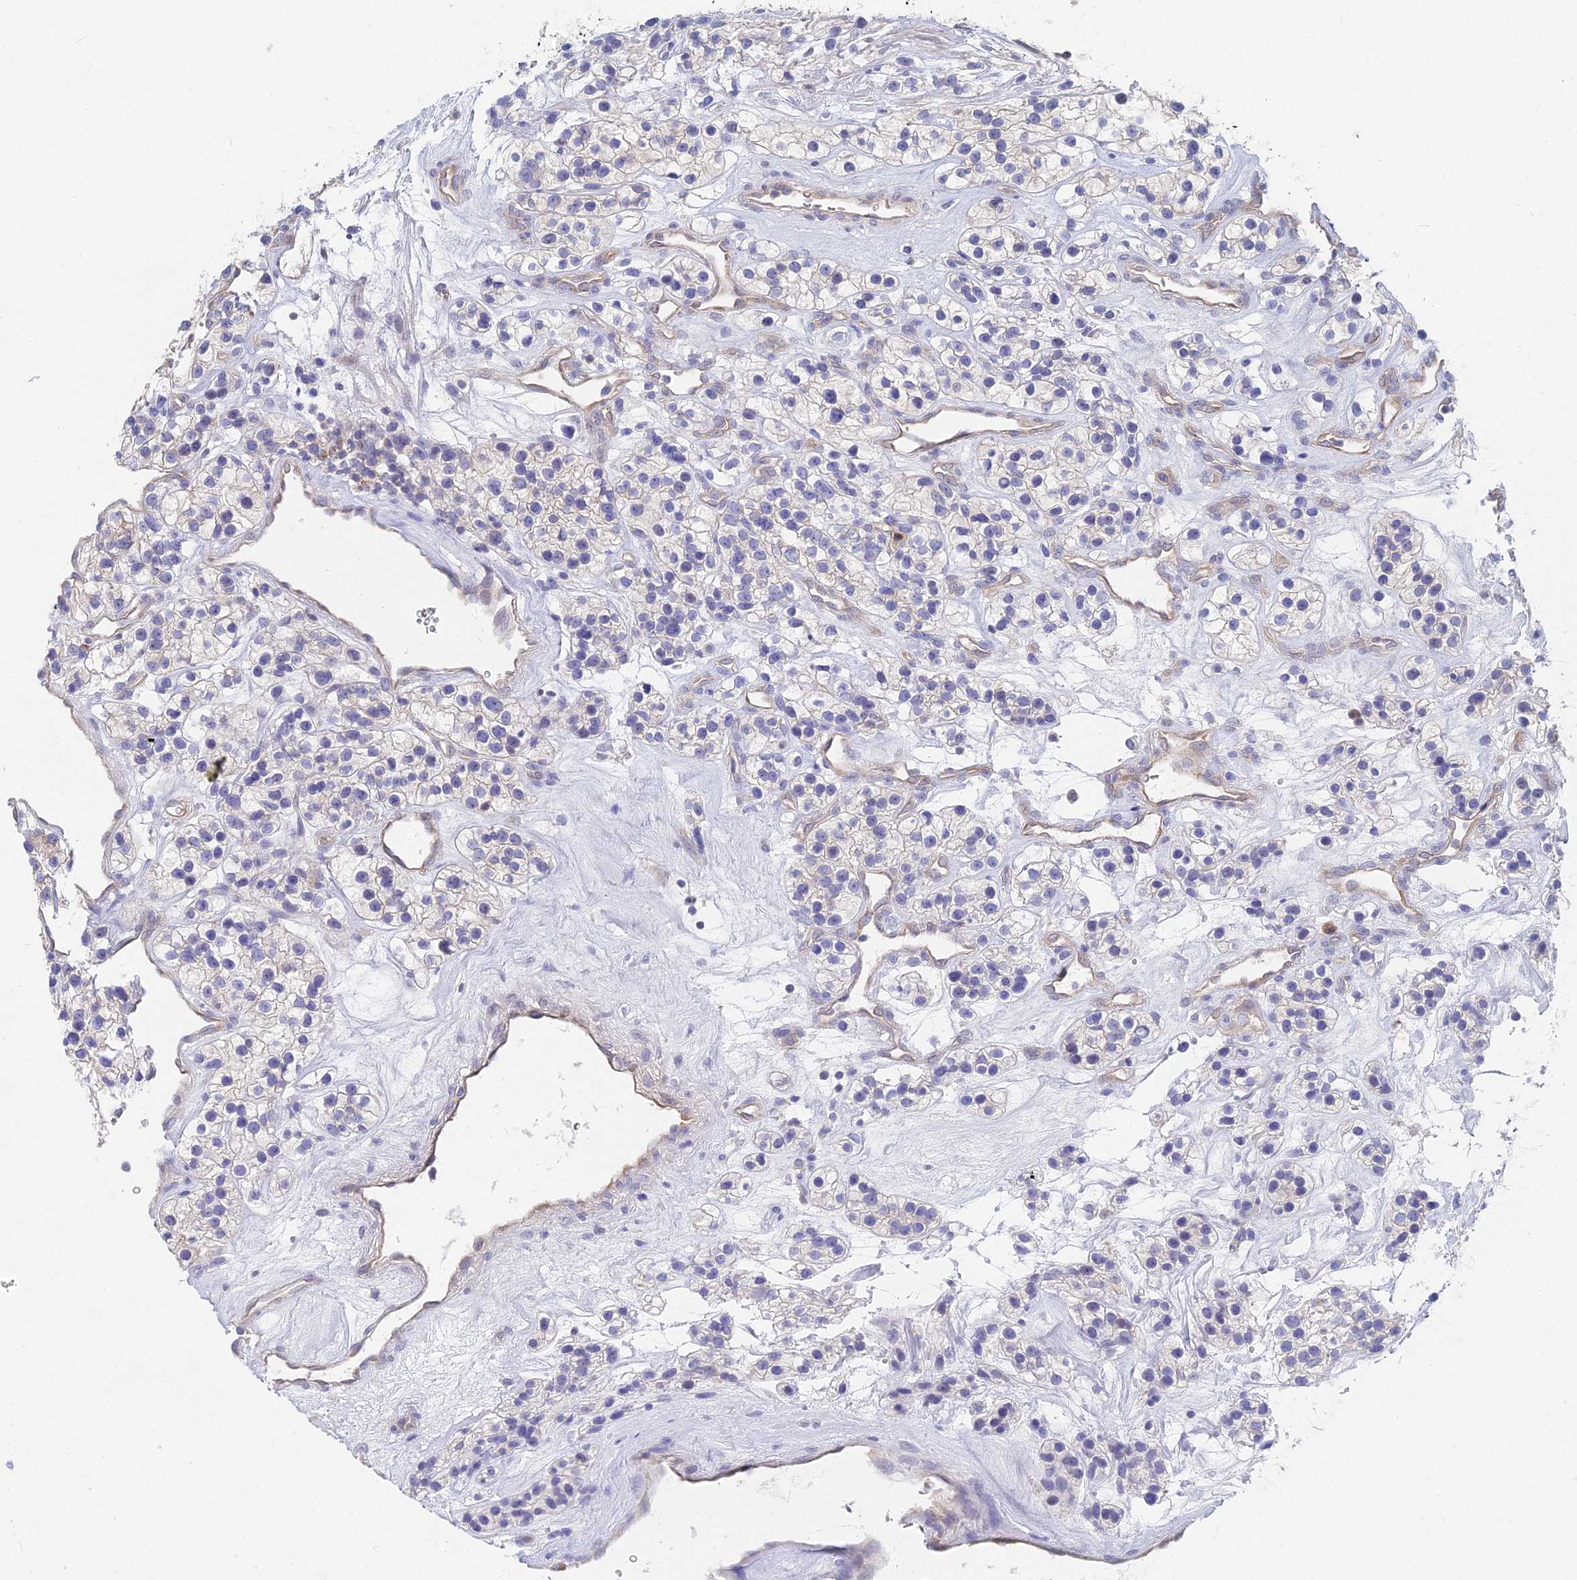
{"staining": {"intensity": "negative", "quantity": "none", "location": "none"}, "tissue": "renal cancer", "cell_type": "Tumor cells", "image_type": "cancer", "snomed": [{"axis": "morphology", "description": "Adenocarcinoma, NOS"}, {"axis": "topography", "description": "Kidney"}], "caption": "Tumor cells show no significant protein positivity in renal cancer. (Stains: DAB (3,3'-diaminobenzidine) IHC with hematoxylin counter stain, Microscopy: brightfield microscopy at high magnification).", "gene": "DNAH14", "patient": {"sex": "female", "age": 57}}